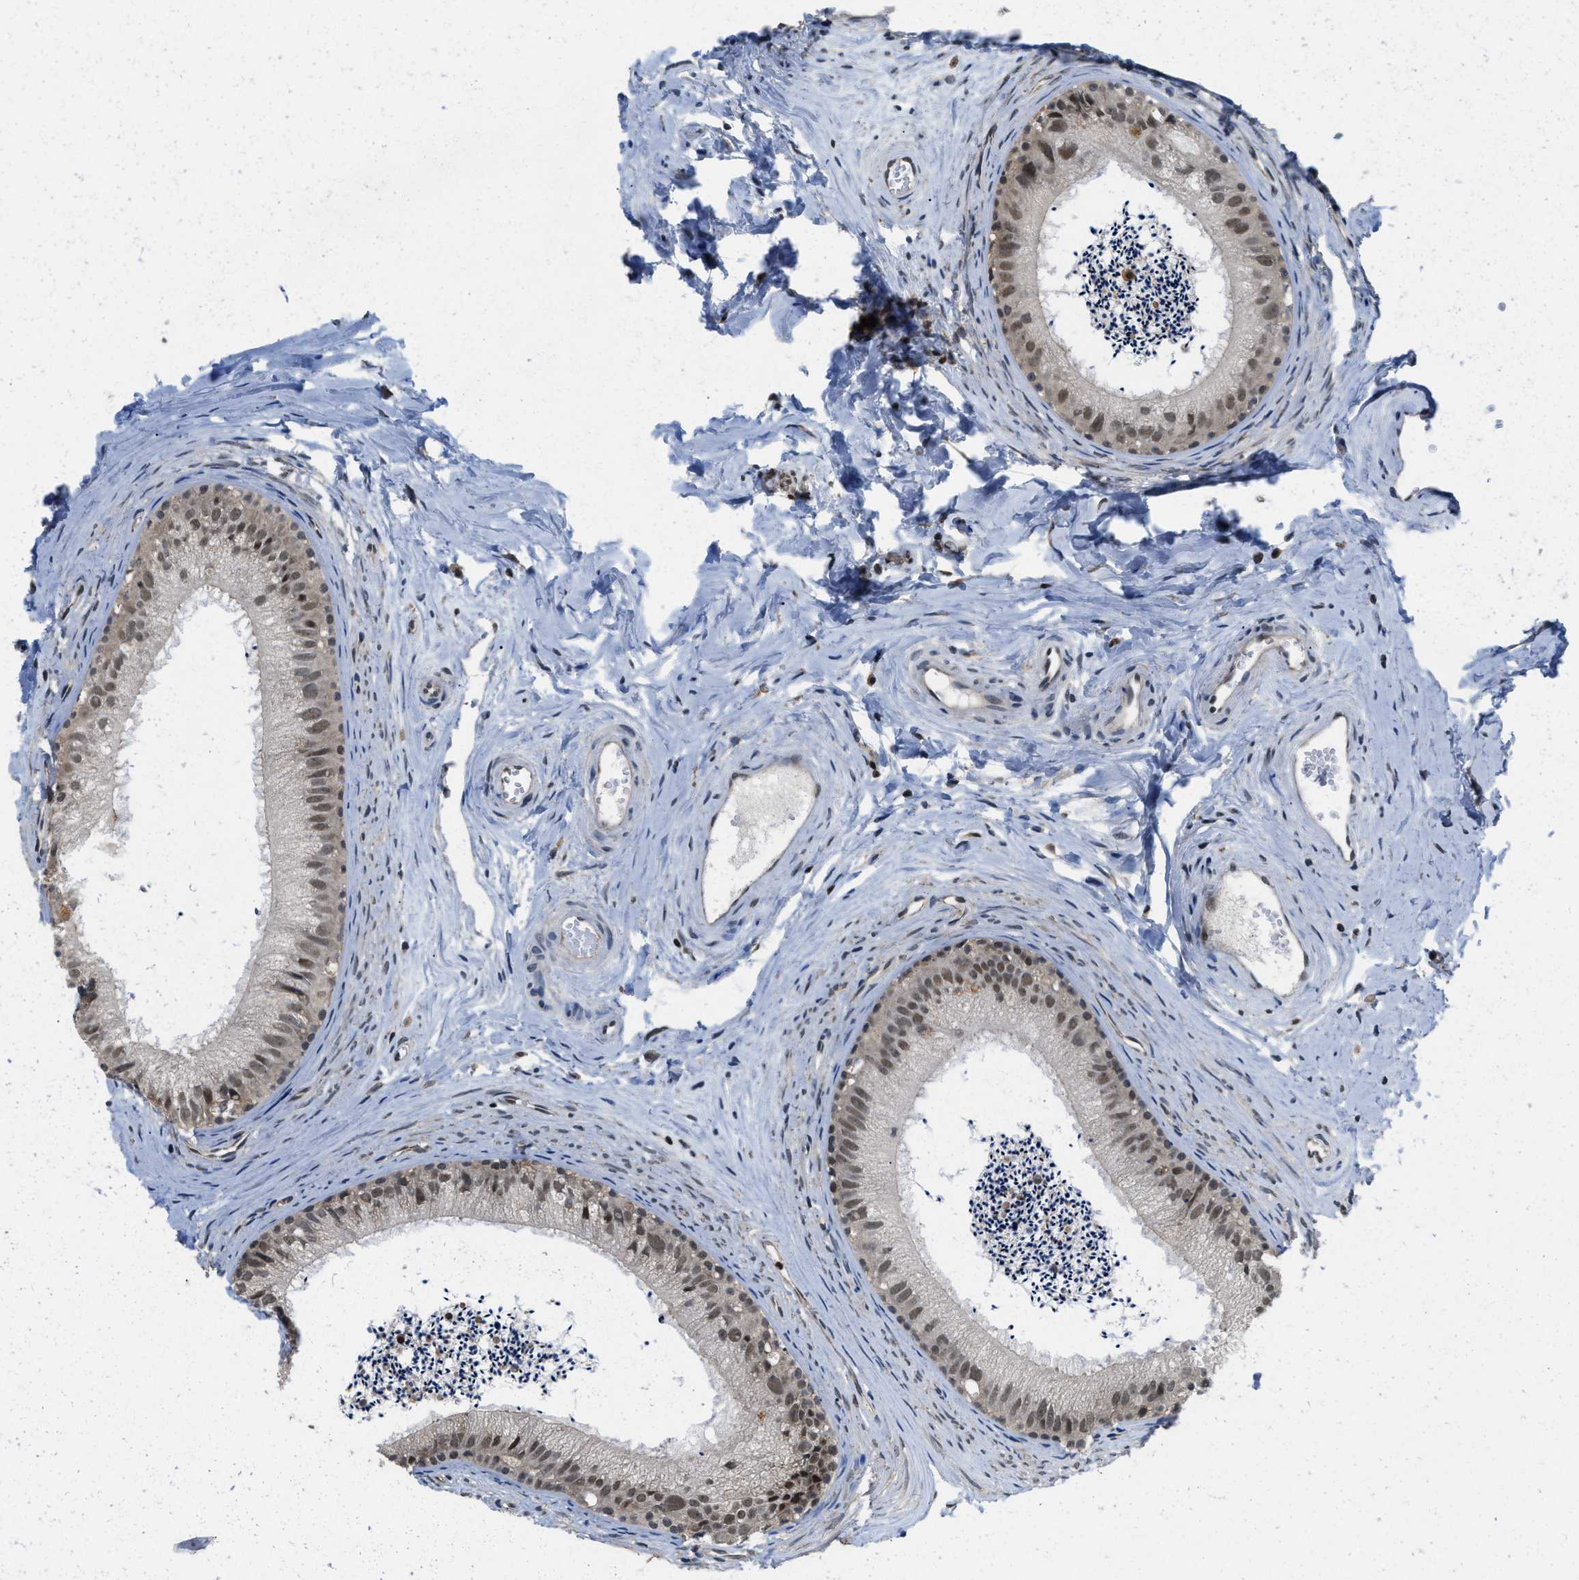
{"staining": {"intensity": "moderate", "quantity": "25%-75%", "location": "nuclear"}, "tissue": "epididymis", "cell_type": "Glandular cells", "image_type": "normal", "snomed": [{"axis": "morphology", "description": "Normal tissue, NOS"}, {"axis": "topography", "description": "Epididymis"}], "caption": "Immunohistochemical staining of unremarkable human epididymis reveals 25%-75% levels of moderate nuclear protein staining in about 25%-75% of glandular cells.", "gene": "ATF7IP", "patient": {"sex": "male", "age": 56}}